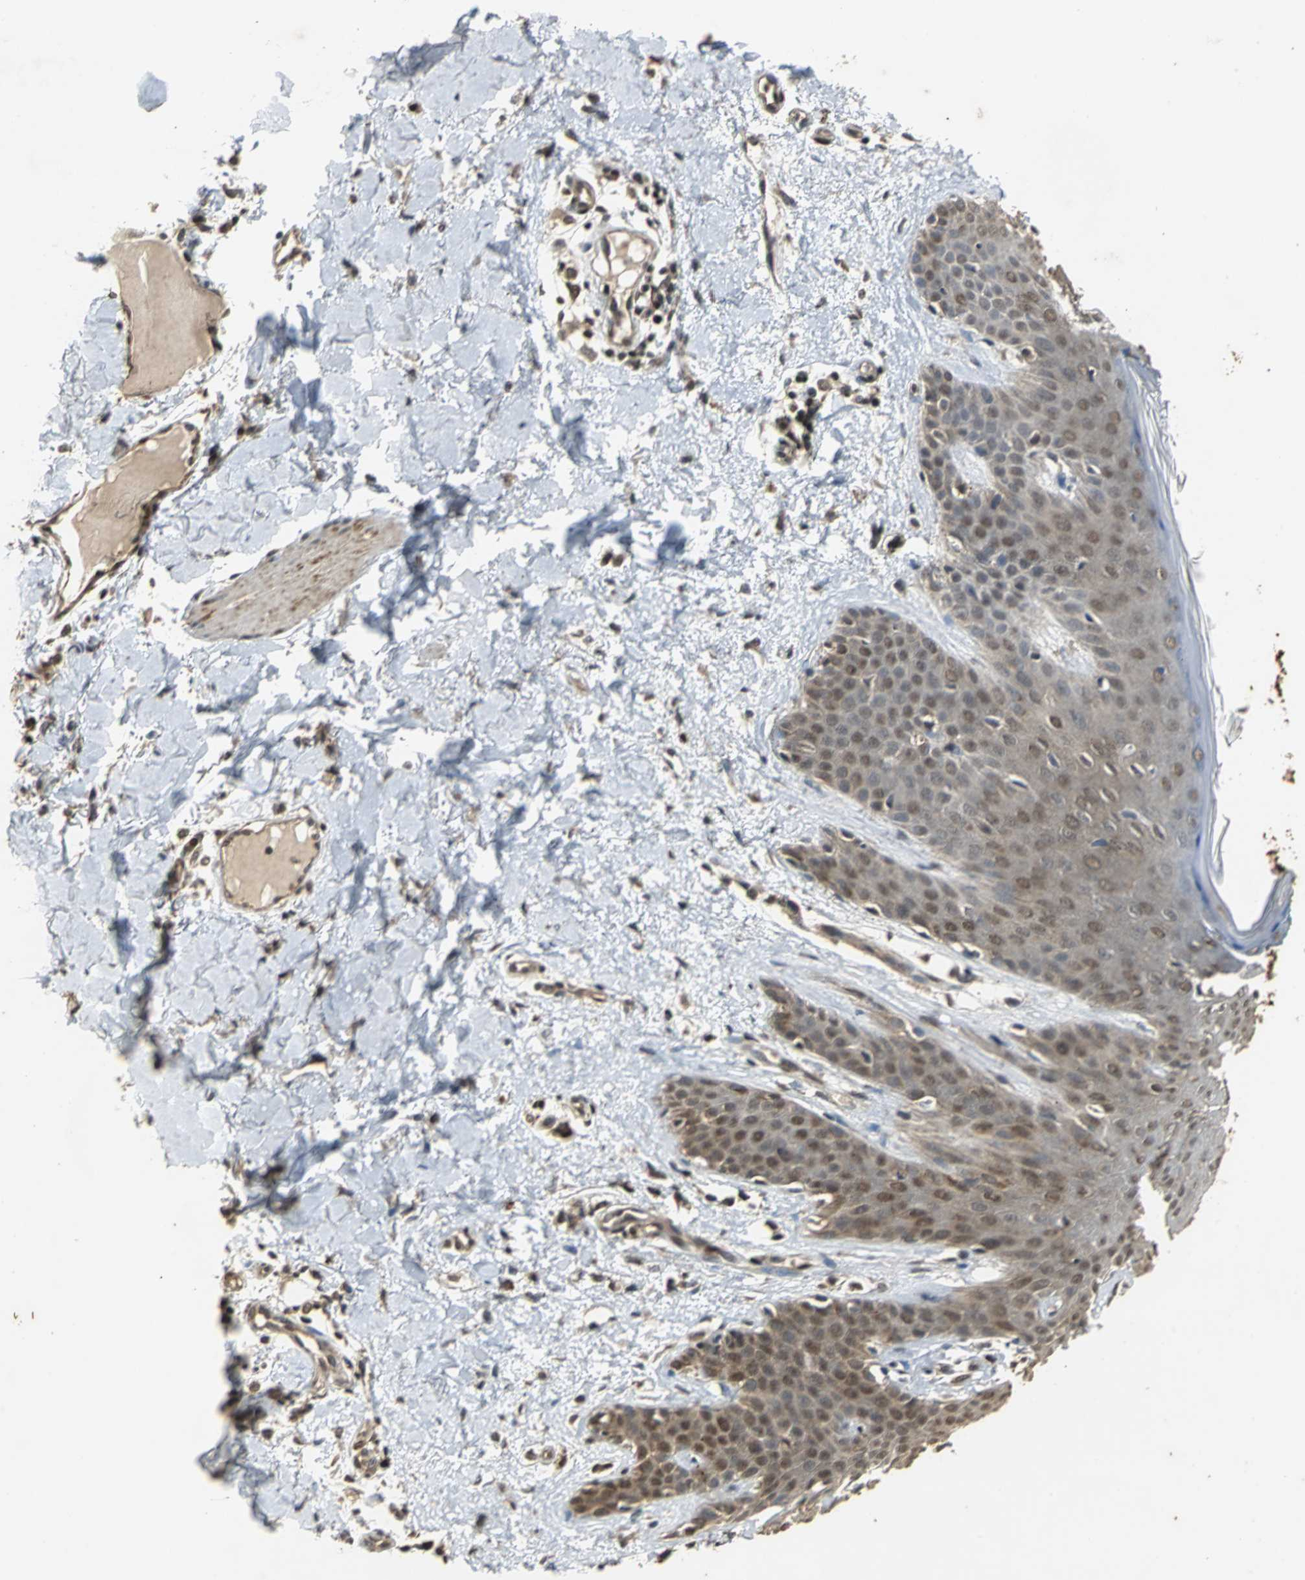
{"staining": {"intensity": "moderate", "quantity": "25%-75%", "location": "nuclear"}, "tissue": "skin cancer", "cell_type": "Tumor cells", "image_type": "cancer", "snomed": [{"axis": "morphology", "description": "Basal cell carcinoma"}, {"axis": "topography", "description": "Skin"}], "caption": "Protein staining of basal cell carcinoma (skin) tissue displays moderate nuclear expression in about 25%-75% of tumor cells. Nuclei are stained in blue.", "gene": "NOTCH3", "patient": {"sex": "male", "age": 67}}